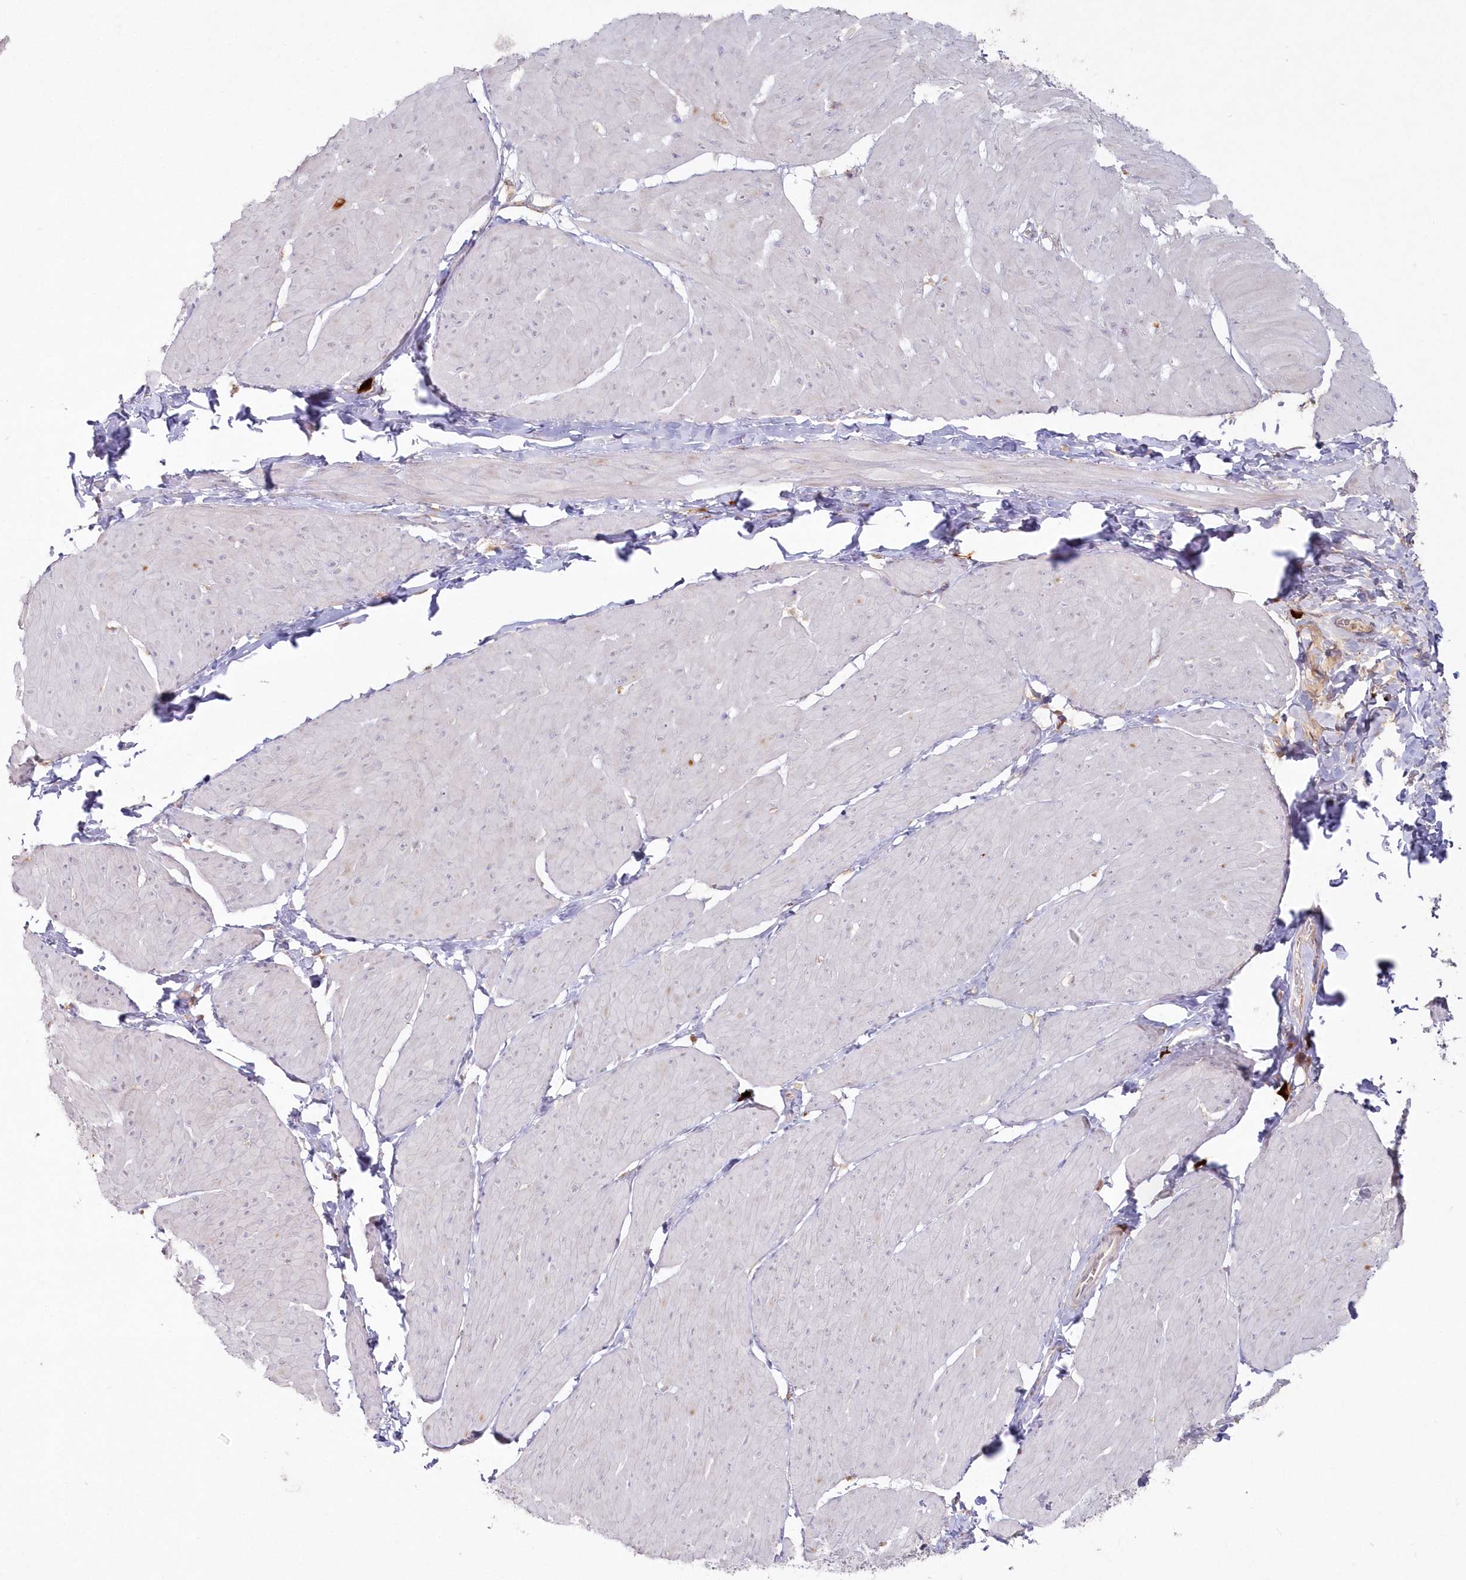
{"staining": {"intensity": "negative", "quantity": "none", "location": "none"}, "tissue": "smooth muscle", "cell_type": "Smooth muscle cells", "image_type": "normal", "snomed": [{"axis": "morphology", "description": "Urothelial carcinoma, High grade"}, {"axis": "topography", "description": "Urinary bladder"}], "caption": "Protein analysis of benign smooth muscle reveals no significant staining in smooth muscle cells.", "gene": "ARSB", "patient": {"sex": "male", "age": 46}}